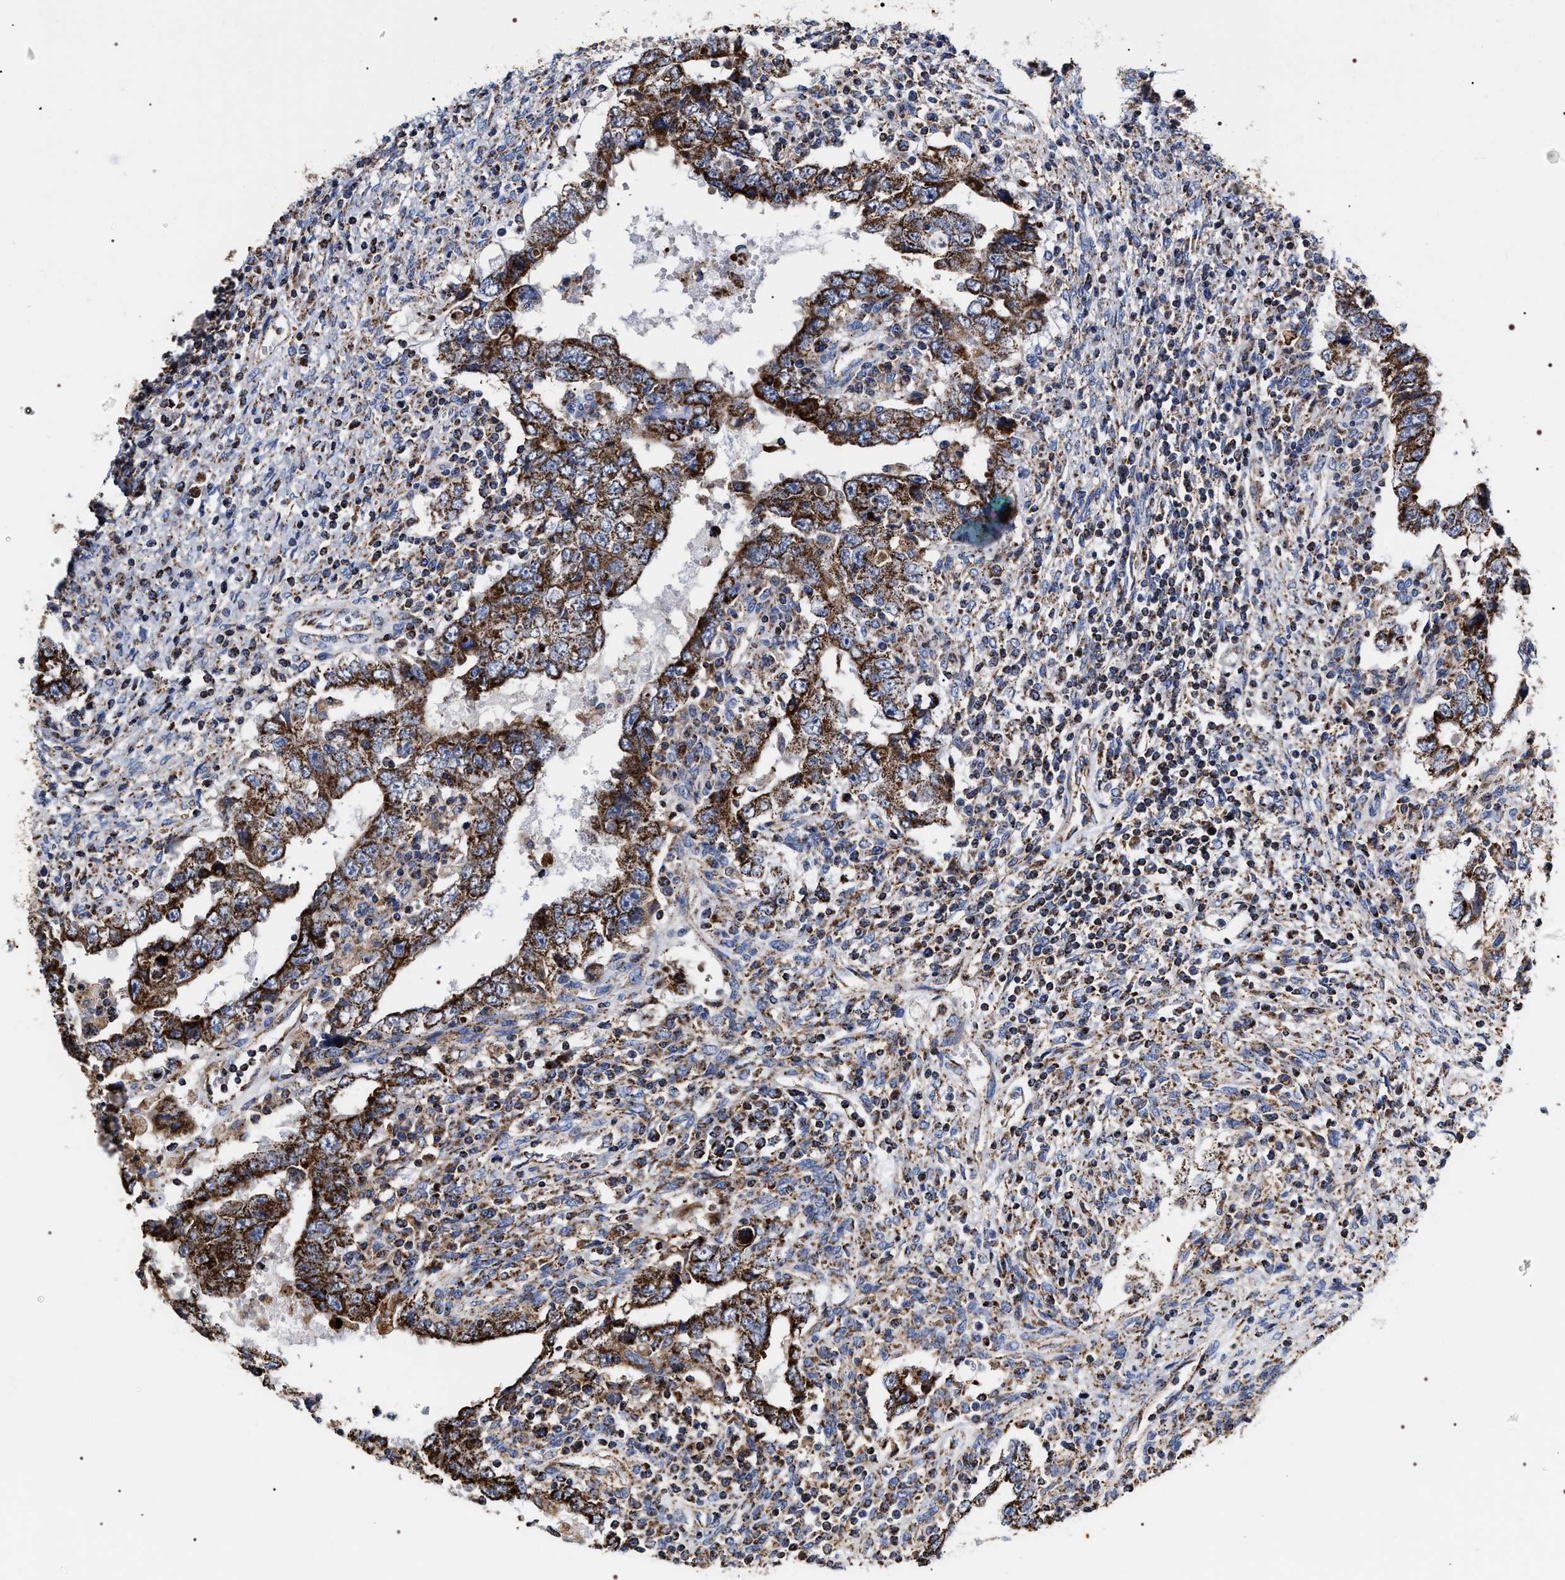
{"staining": {"intensity": "strong", "quantity": ">75%", "location": "cytoplasmic/membranous"}, "tissue": "testis cancer", "cell_type": "Tumor cells", "image_type": "cancer", "snomed": [{"axis": "morphology", "description": "Carcinoma, Embryonal, NOS"}, {"axis": "topography", "description": "Testis"}], "caption": "Embryonal carcinoma (testis) was stained to show a protein in brown. There is high levels of strong cytoplasmic/membranous expression in approximately >75% of tumor cells.", "gene": "COG5", "patient": {"sex": "male", "age": 26}}